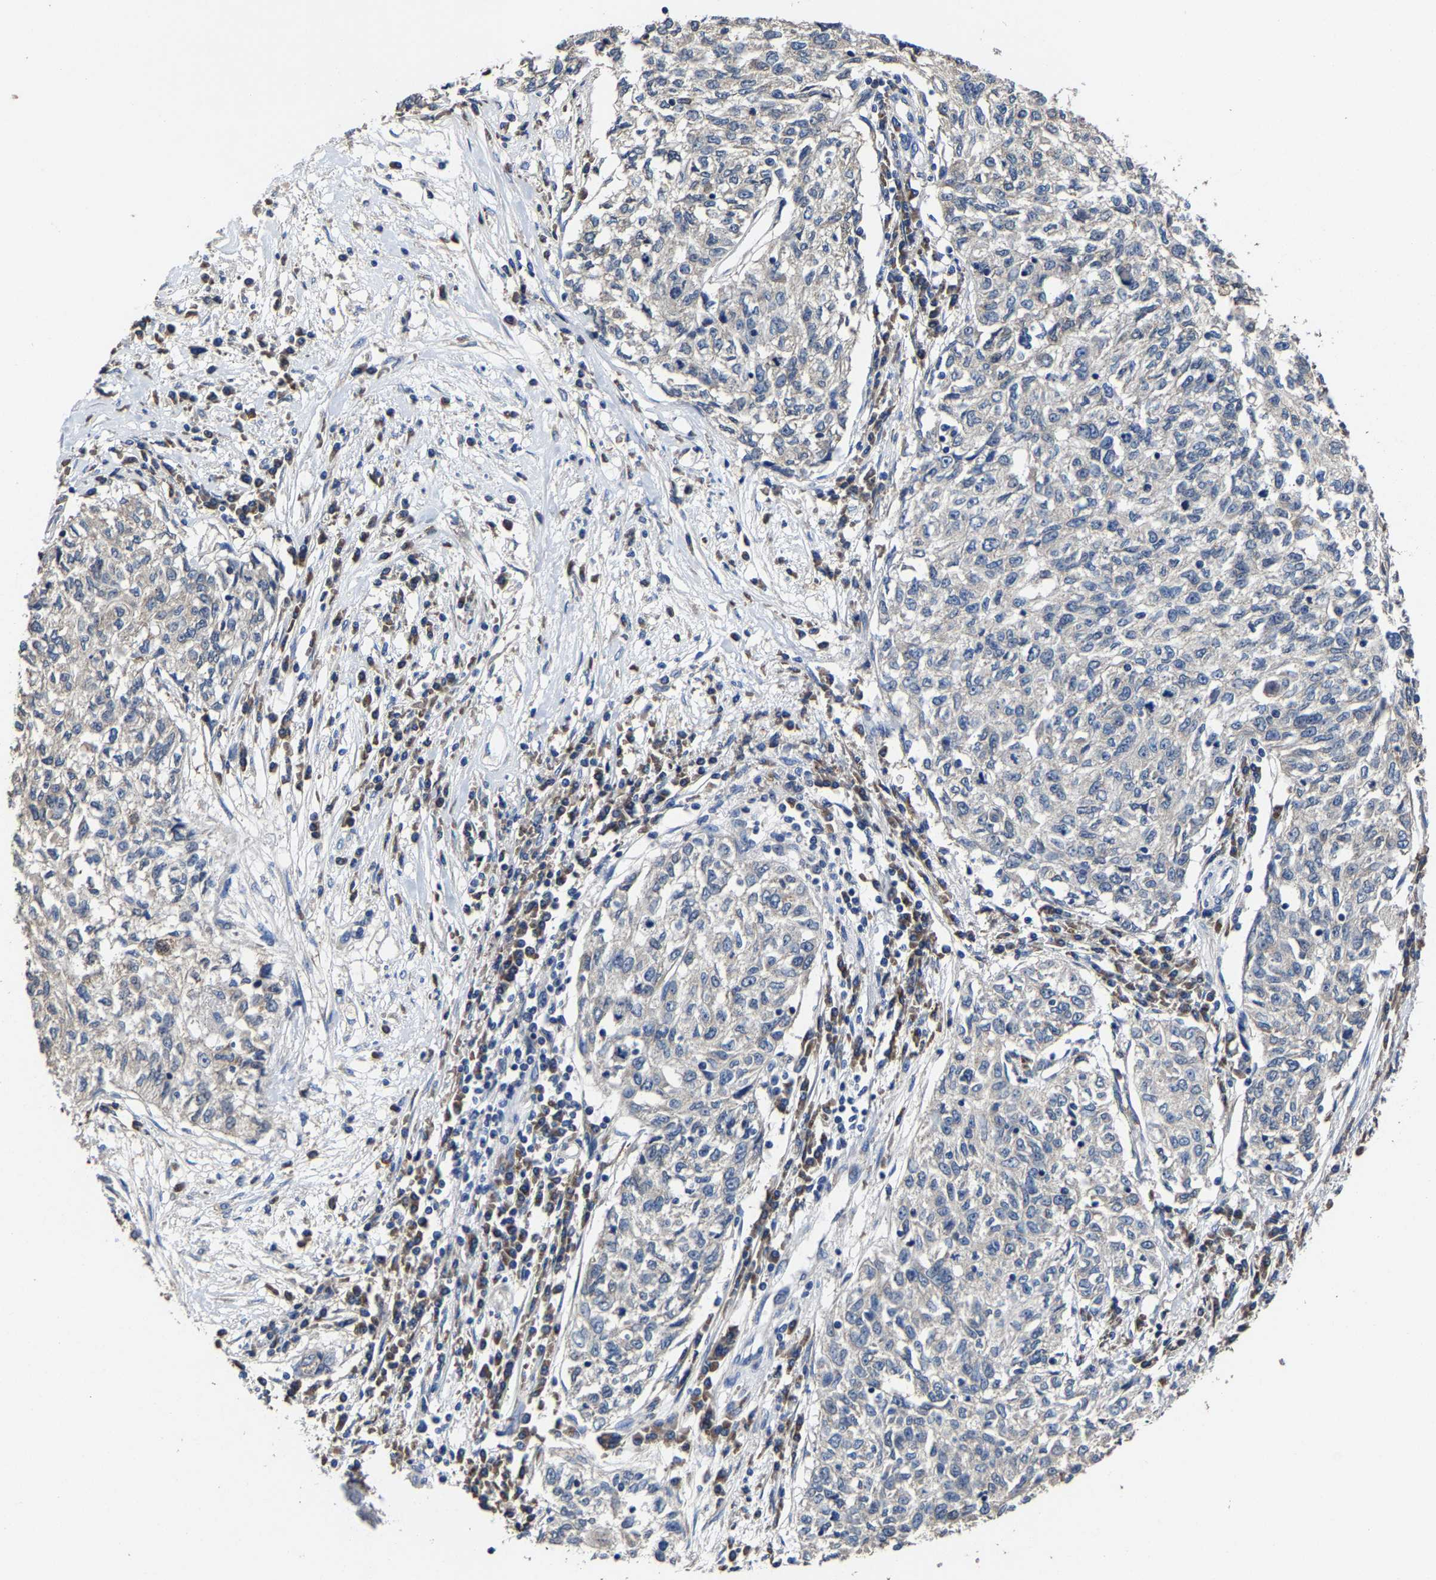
{"staining": {"intensity": "negative", "quantity": "none", "location": "none"}, "tissue": "cervical cancer", "cell_type": "Tumor cells", "image_type": "cancer", "snomed": [{"axis": "morphology", "description": "Squamous cell carcinoma, NOS"}, {"axis": "topography", "description": "Cervix"}], "caption": "The histopathology image shows no significant staining in tumor cells of cervical squamous cell carcinoma. The staining was performed using DAB to visualize the protein expression in brown, while the nuclei were stained in blue with hematoxylin (Magnification: 20x).", "gene": "EBAG9", "patient": {"sex": "female", "age": 57}}